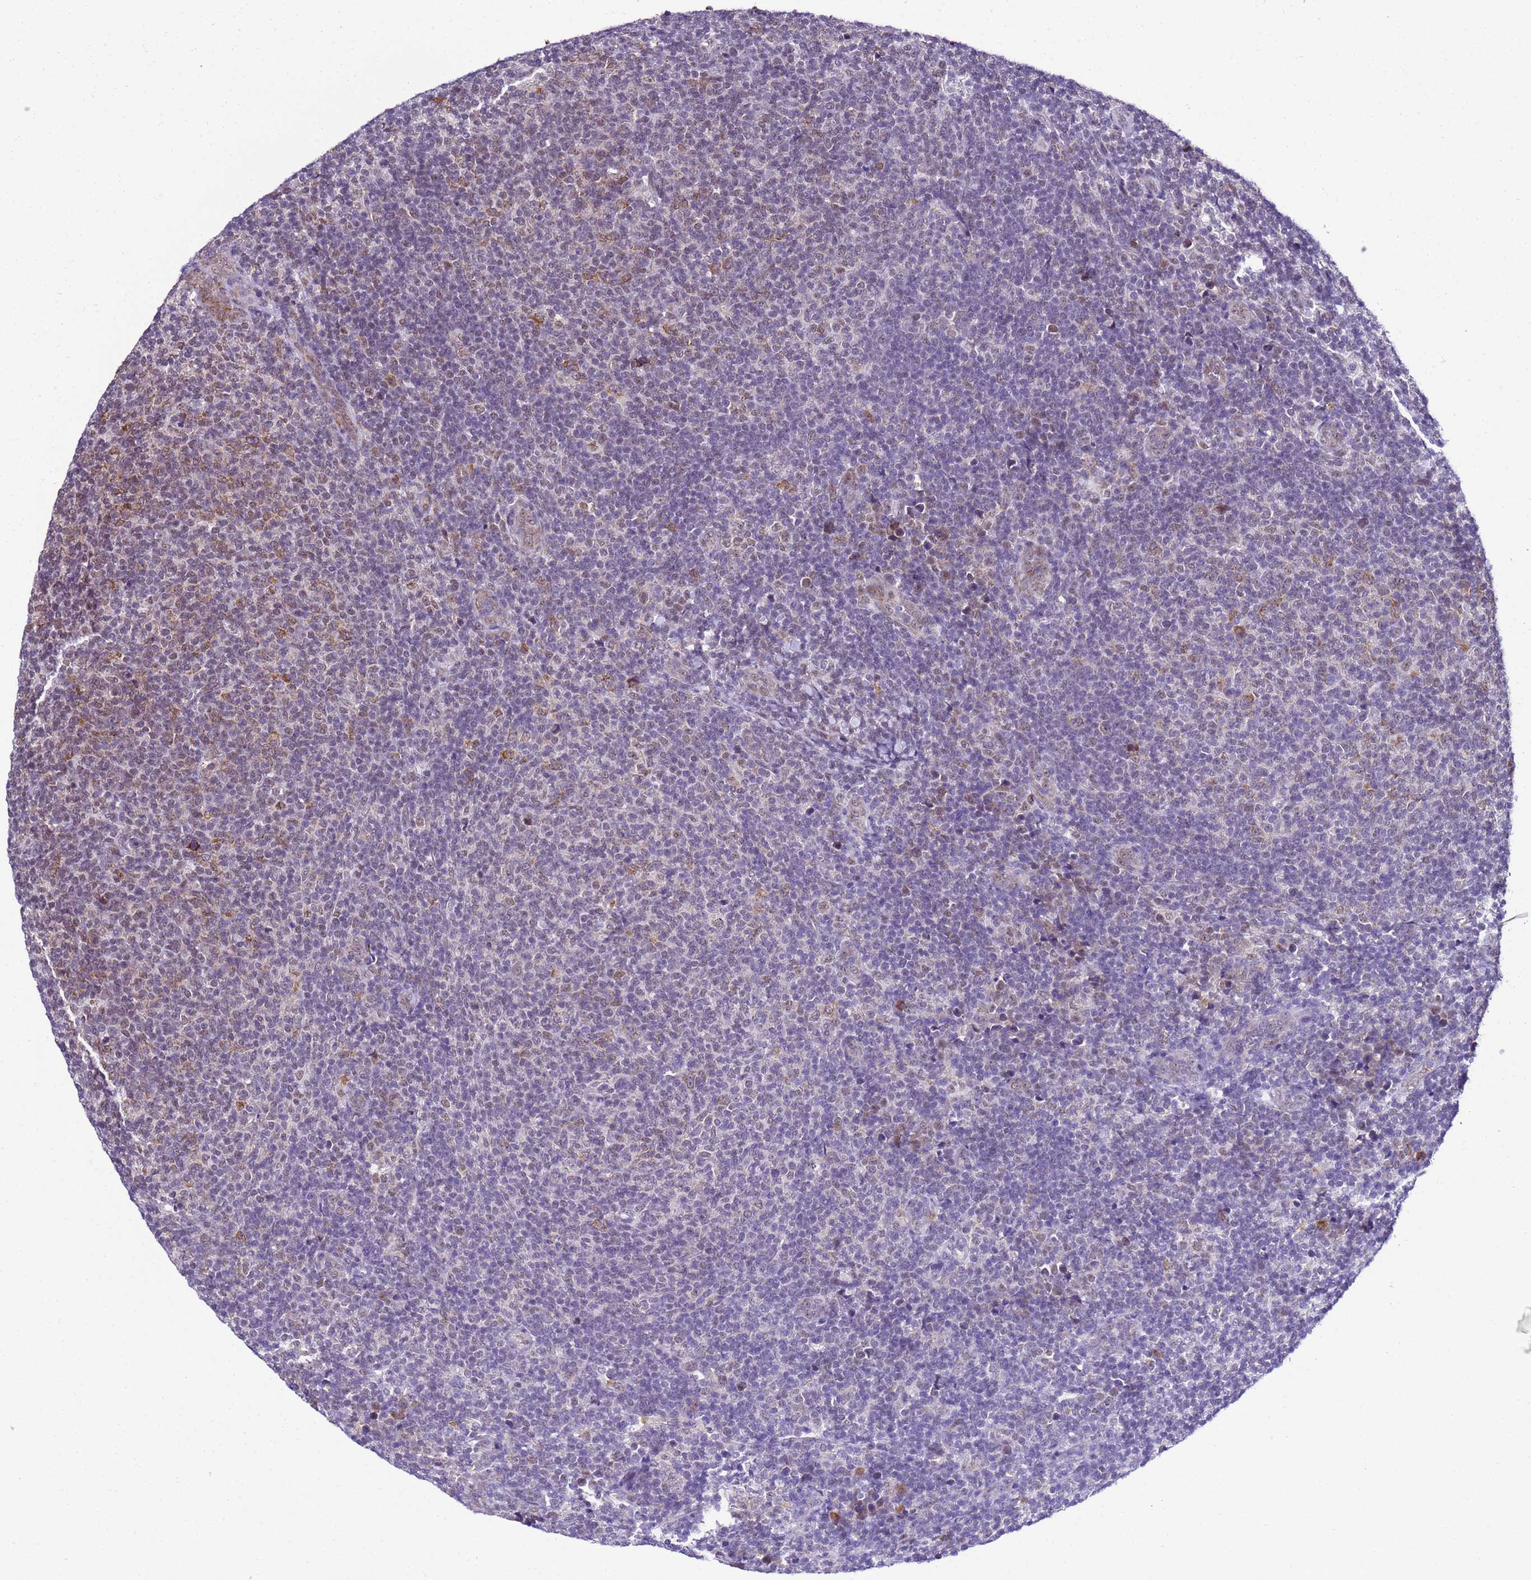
{"staining": {"intensity": "negative", "quantity": "none", "location": "none"}, "tissue": "lymphoma", "cell_type": "Tumor cells", "image_type": "cancer", "snomed": [{"axis": "morphology", "description": "Malignant lymphoma, non-Hodgkin's type, Low grade"}, {"axis": "topography", "description": "Lymph node"}], "caption": "An IHC photomicrograph of malignant lymphoma, non-Hodgkin's type (low-grade) is shown. There is no staining in tumor cells of malignant lymphoma, non-Hodgkin's type (low-grade).", "gene": "SMN1", "patient": {"sex": "male", "age": 66}}